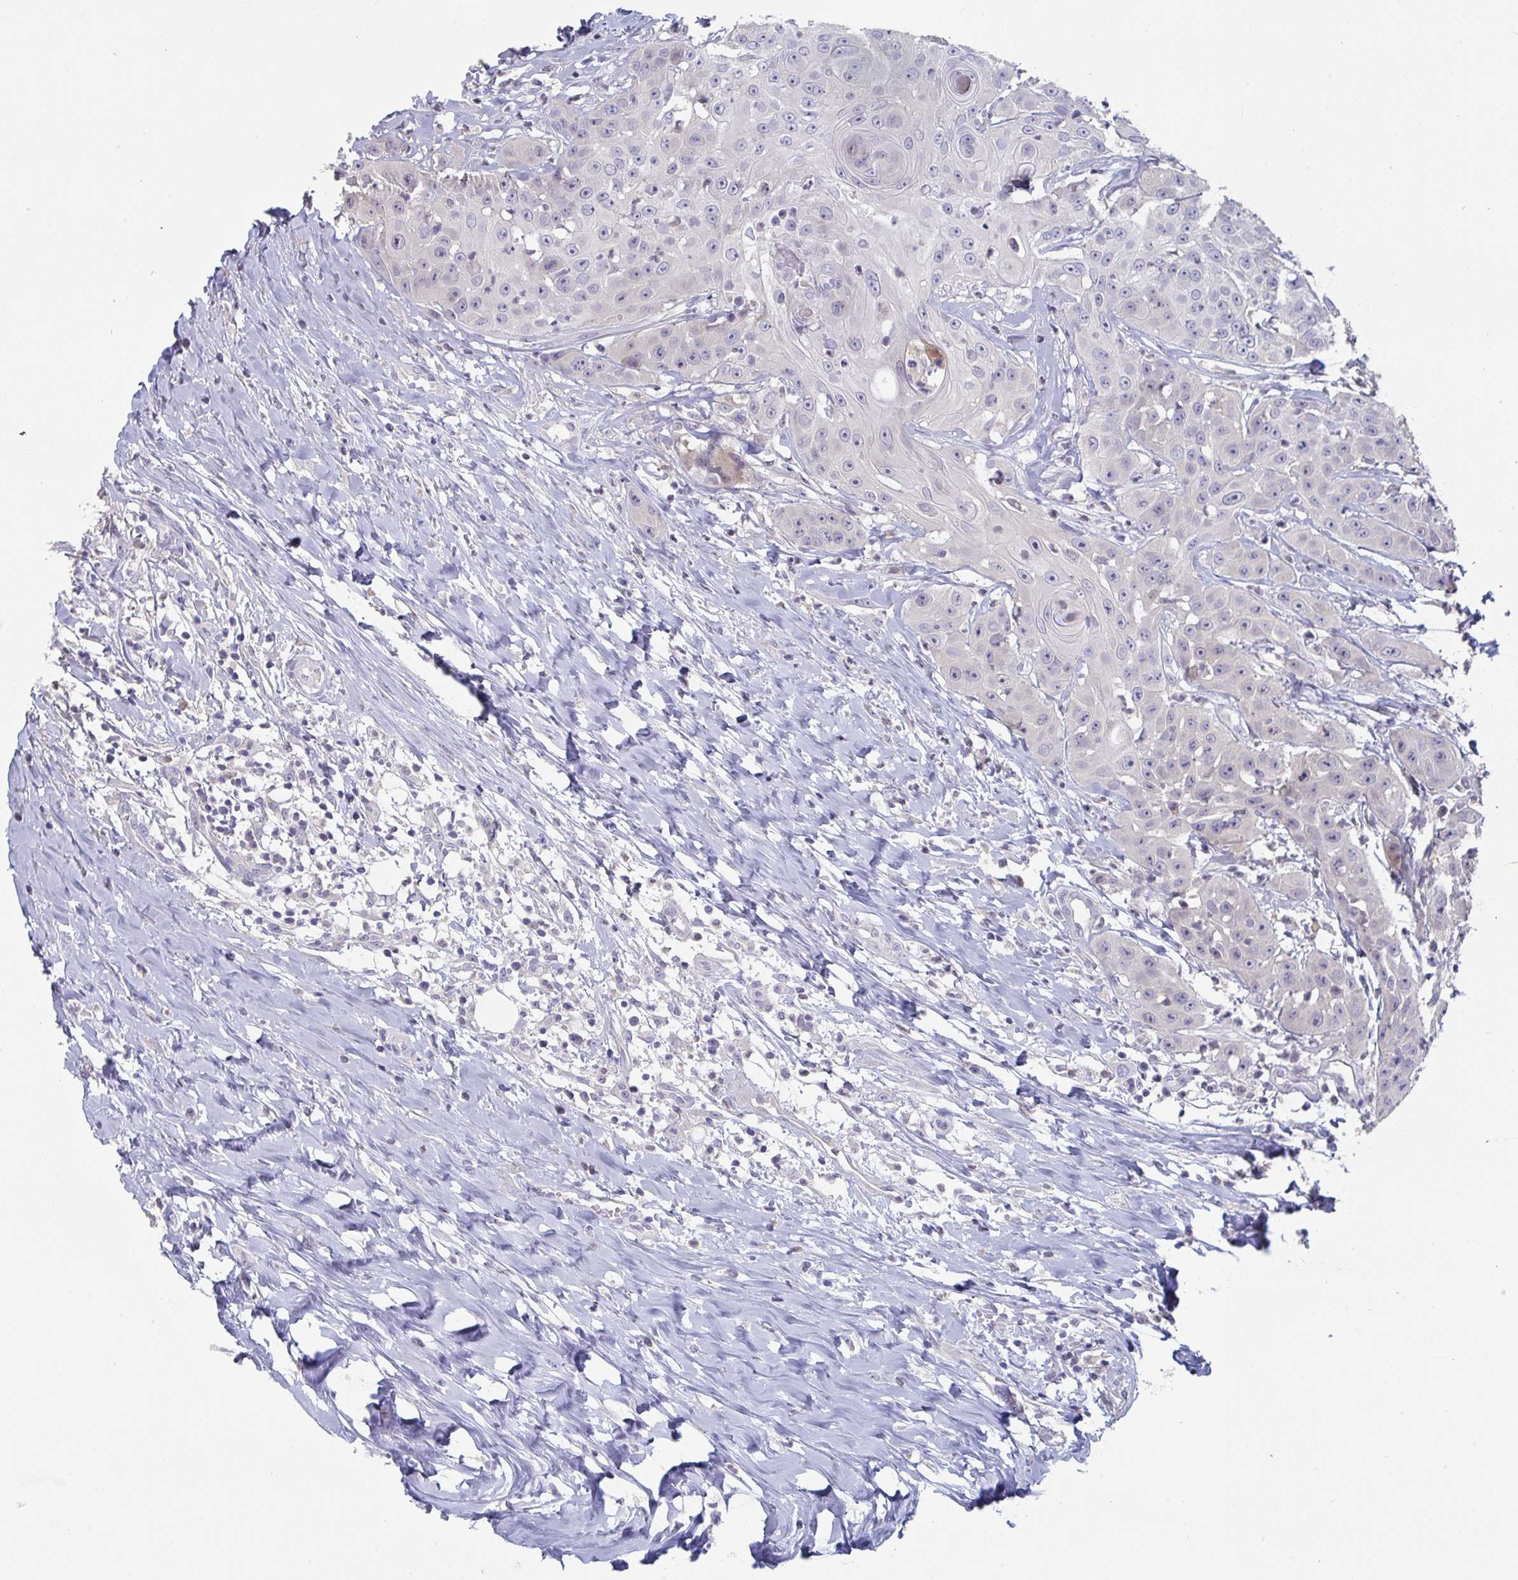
{"staining": {"intensity": "negative", "quantity": "none", "location": "none"}, "tissue": "head and neck cancer", "cell_type": "Tumor cells", "image_type": "cancer", "snomed": [{"axis": "morphology", "description": "Squamous cell carcinoma, NOS"}, {"axis": "topography", "description": "Head-Neck"}], "caption": "The image demonstrates no significant positivity in tumor cells of squamous cell carcinoma (head and neck). (Brightfield microscopy of DAB (3,3'-diaminobenzidine) IHC at high magnification).", "gene": "PTPRD", "patient": {"sex": "male", "age": 83}}